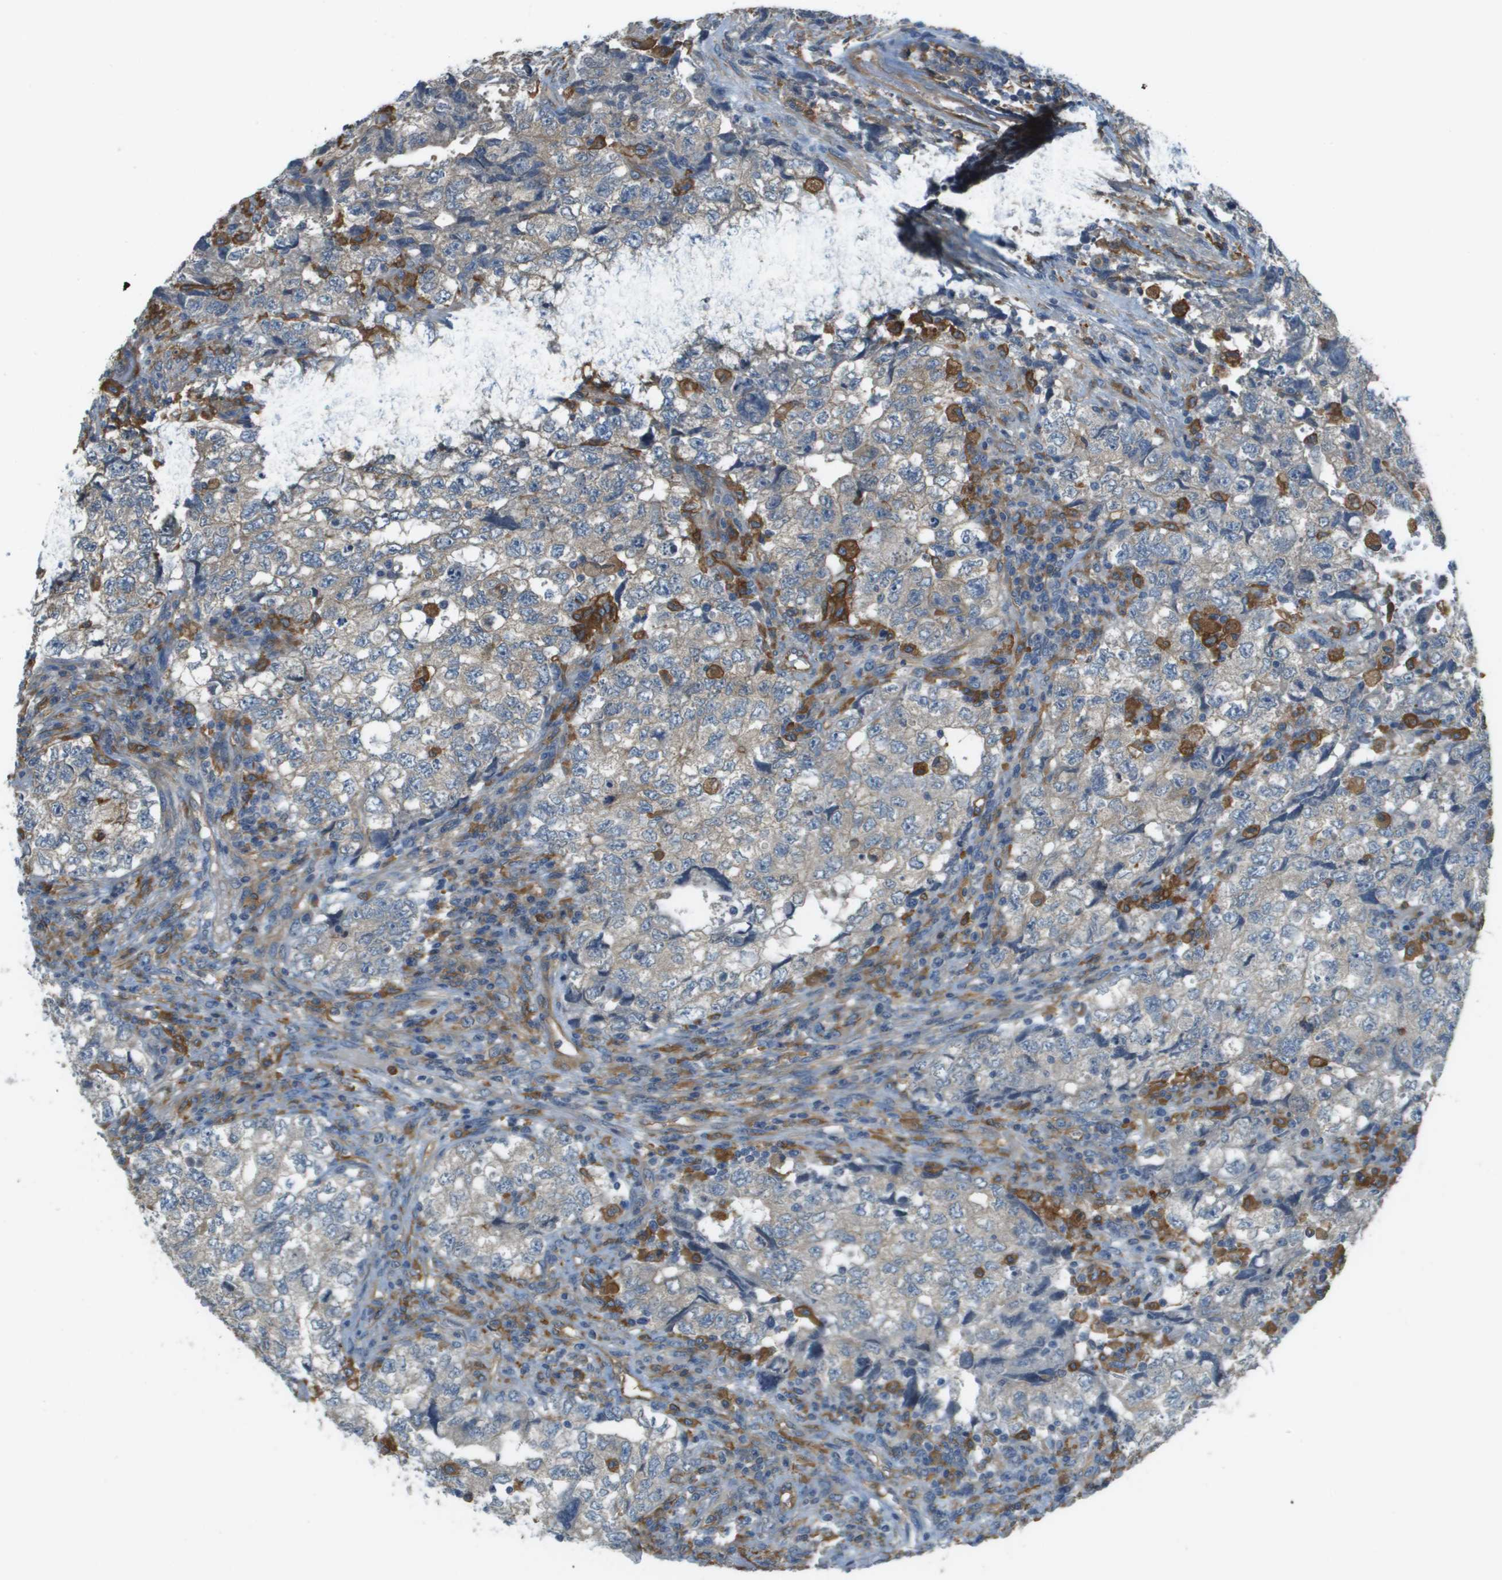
{"staining": {"intensity": "negative", "quantity": "none", "location": "none"}, "tissue": "testis cancer", "cell_type": "Tumor cells", "image_type": "cancer", "snomed": [{"axis": "morphology", "description": "Carcinoma, Embryonal, NOS"}, {"axis": "topography", "description": "Testis"}], "caption": "This is an immunohistochemistry photomicrograph of human testis embryonal carcinoma. There is no expression in tumor cells.", "gene": "CORO1B", "patient": {"sex": "male", "age": 36}}